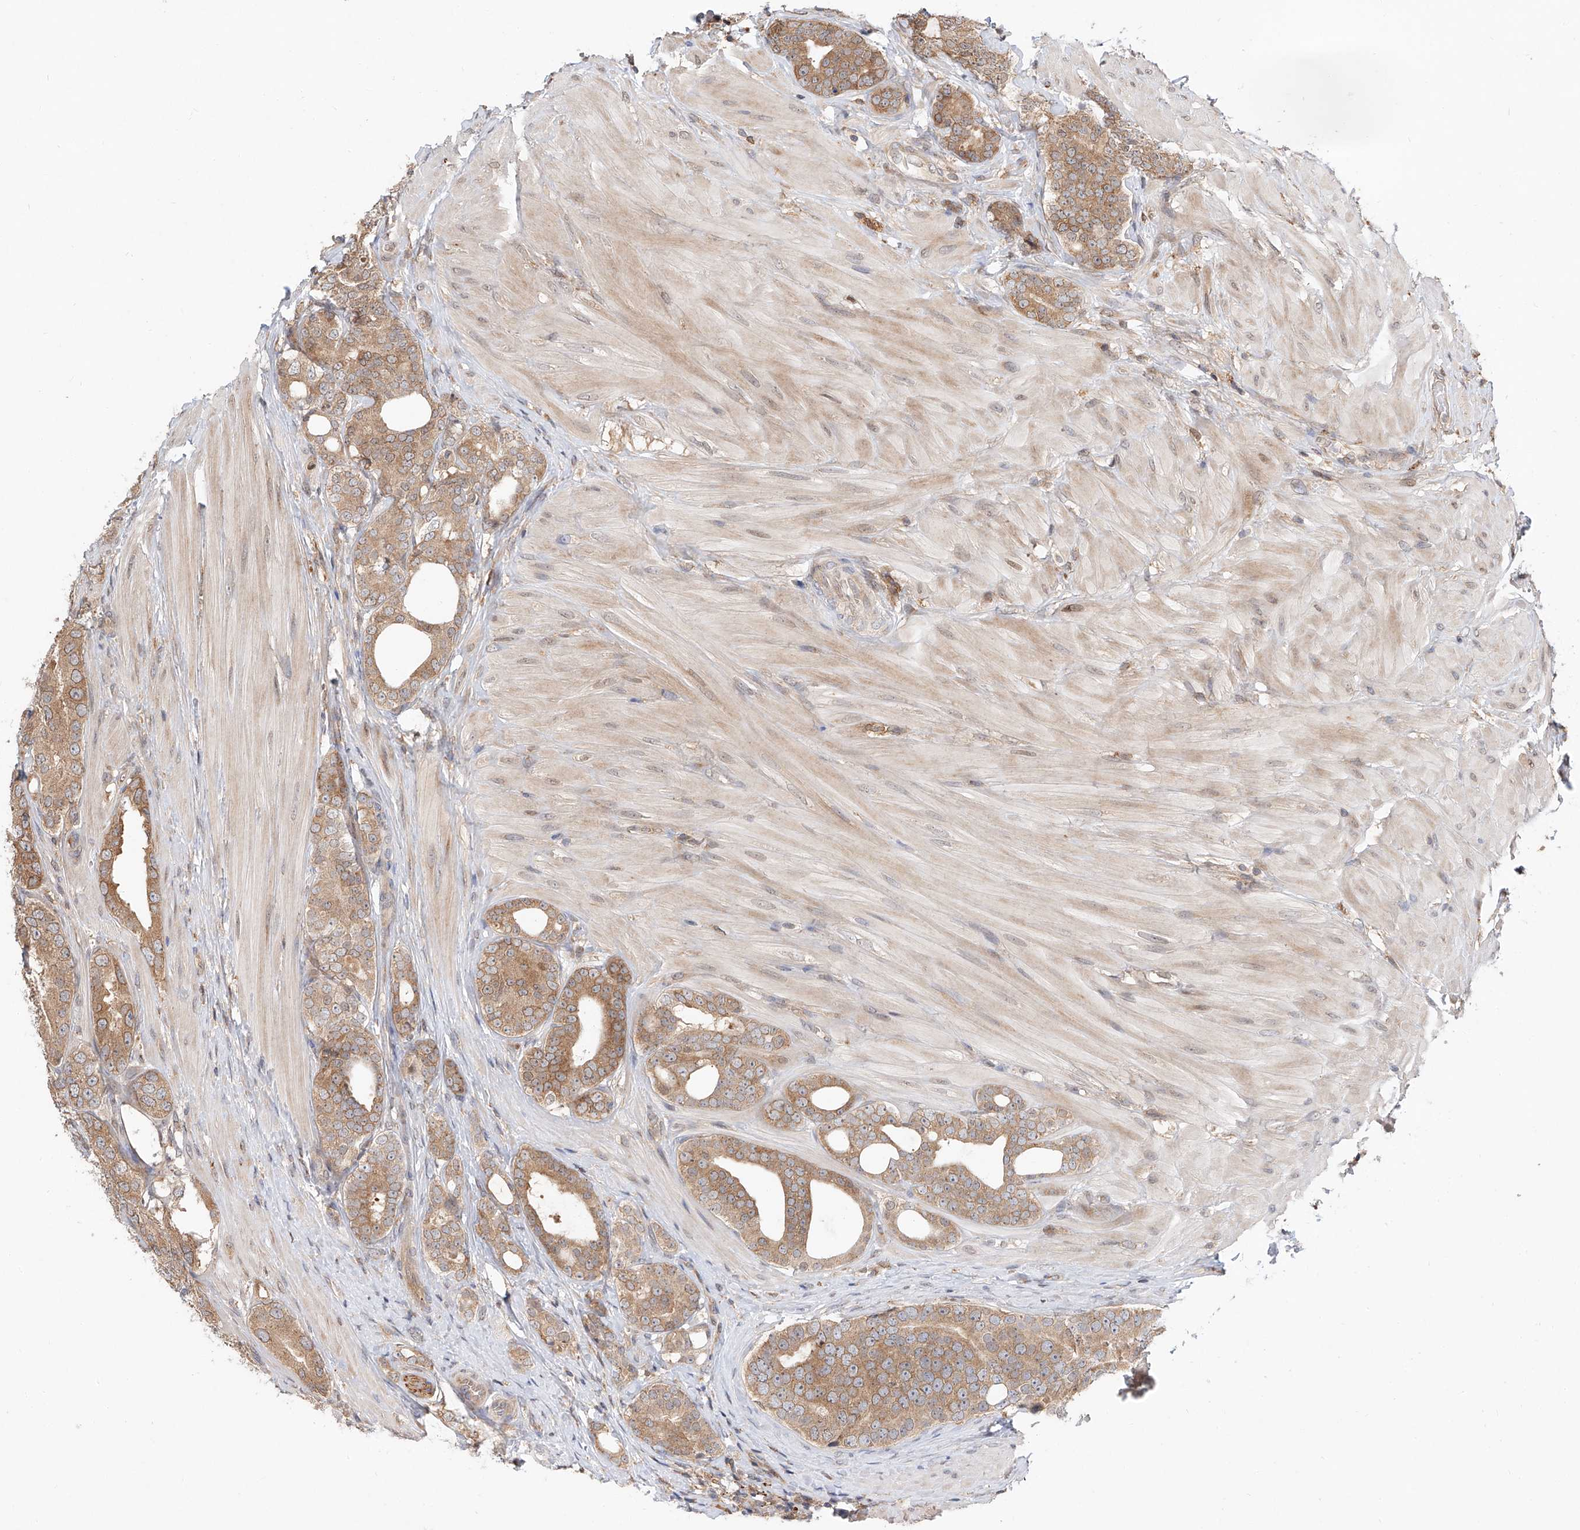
{"staining": {"intensity": "moderate", "quantity": ">75%", "location": "cytoplasmic/membranous"}, "tissue": "prostate cancer", "cell_type": "Tumor cells", "image_type": "cancer", "snomed": [{"axis": "morphology", "description": "Adenocarcinoma, High grade"}, {"axis": "topography", "description": "Prostate"}], "caption": "High-magnification brightfield microscopy of high-grade adenocarcinoma (prostate) stained with DAB (brown) and counterstained with hematoxylin (blue). tumor cells exhibit moderate cytoplasmic/membranous staining is appreciated in approximately>75% of cells. (Stains: DAB in brown, nuclei in blue, Microscopy: brightfield microscopy at high magnification).", "gene": "DIRAS3", "patient": {"sex": "male", "age": 56}}